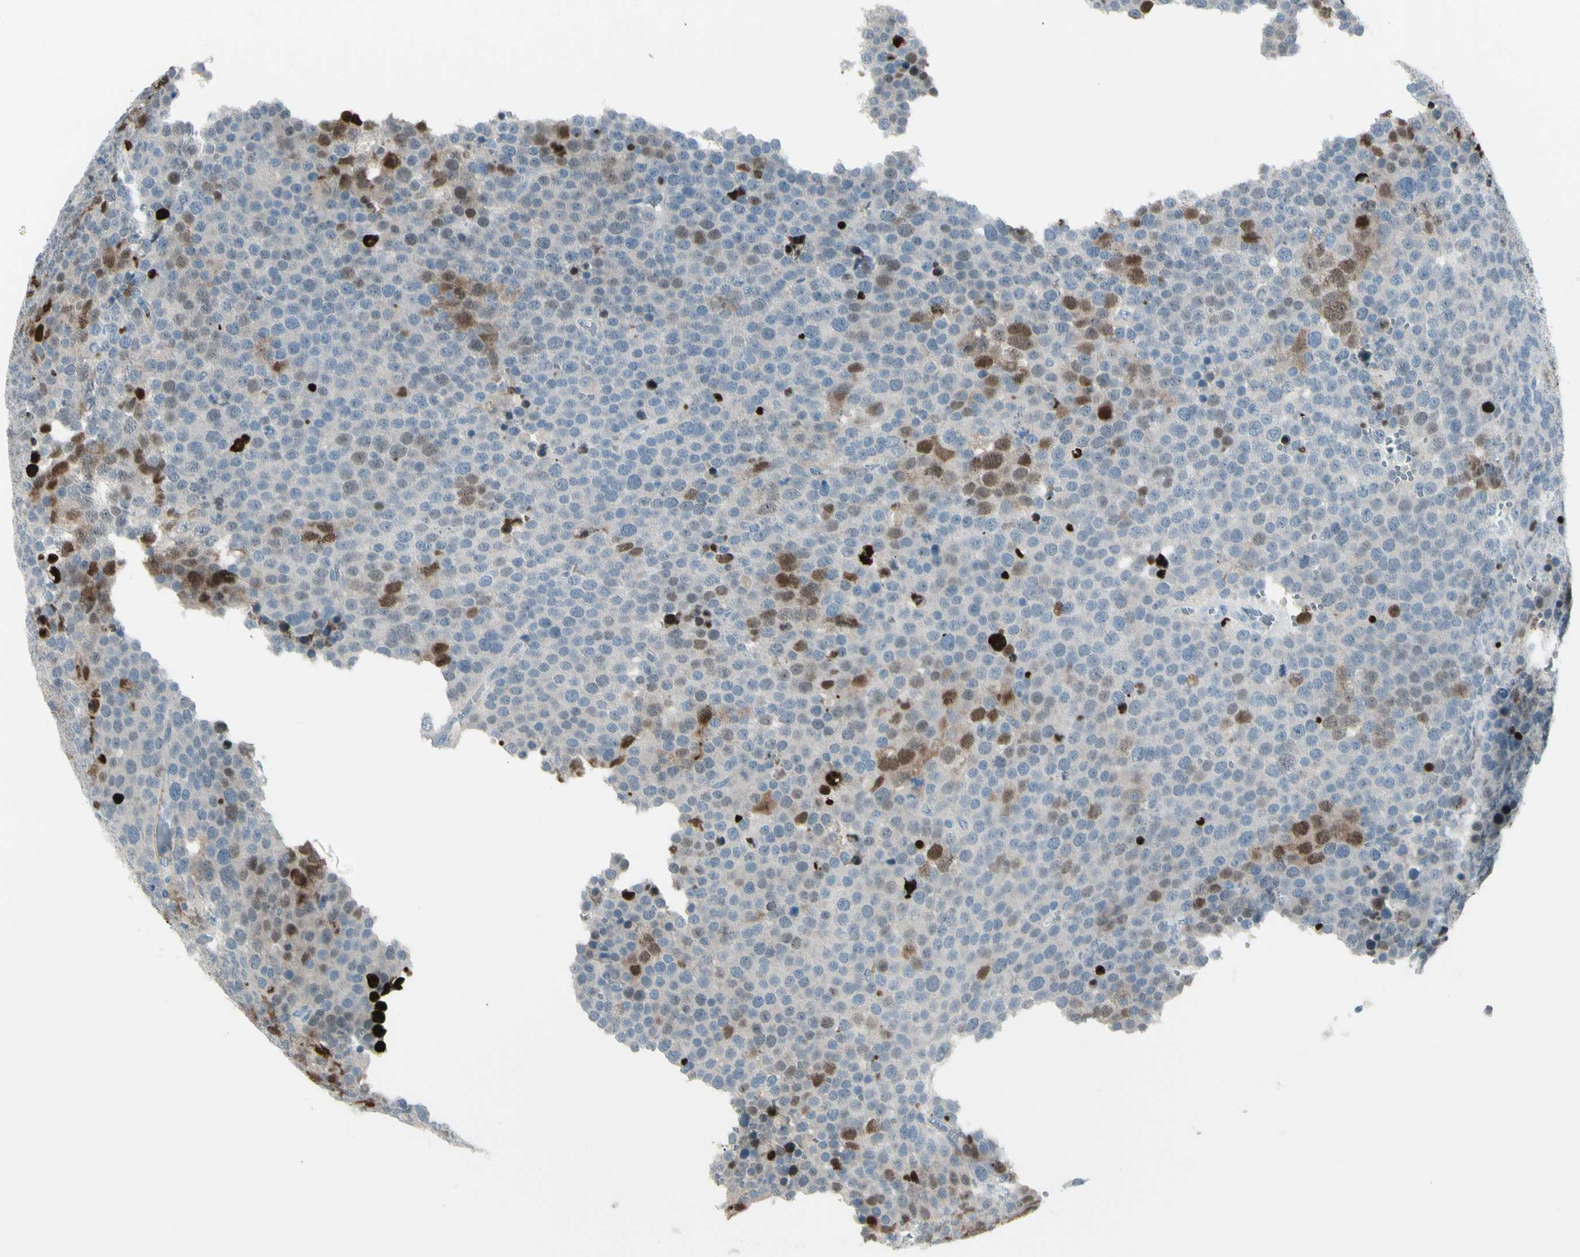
{"staining": {"intensity": "moderate", "quantity": "<25%", "location": "cytoplasmic/membranous,nuclear"}, "tissue": "testis cancer", "cell_type": "Tumor cells", "image_type": "cancer", "snomed": [{"axis": "morphology", "description": "Seminoma, NOS"}, {"axis": "topography", "description": "Testis"}], "caption": "DAB immunohistochemical staining of seminoma (testis) reveals moderate cytoplasmic/membranous and nuclear protein expression in about <25% of tumor cells.", "gene": "GPR34", "patient": {"sex": "male", "age": 71}}